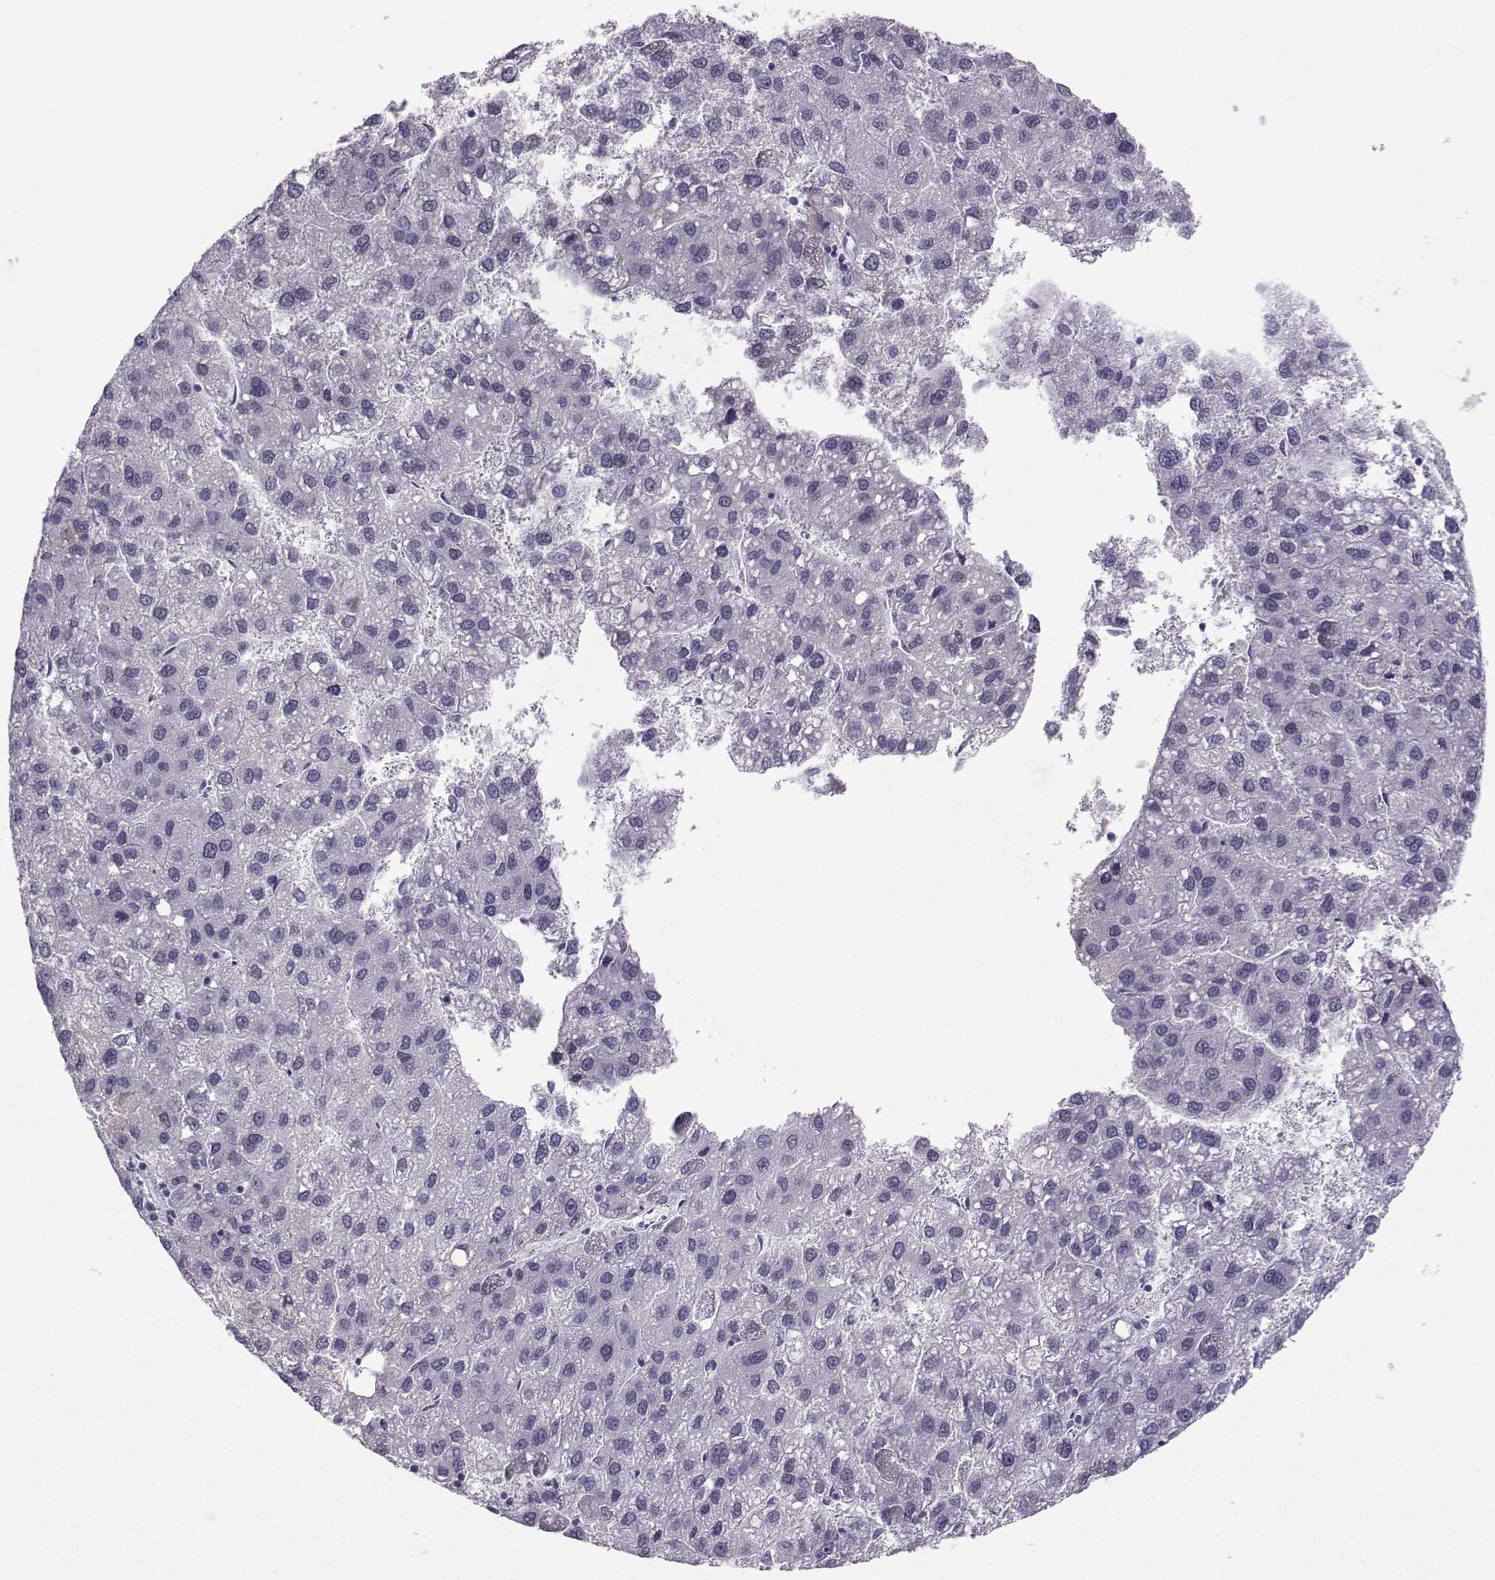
{"staining": {"intensity": "negative", "quantity": "none", "location": "none"}, "tissue": "liver cancer", "cell_type": "Tumor cells", "image_type": "cancer", "snomed": [{"axis": "morphology", "description": "Carcinoma, Hepatocellular, NOS"}, {"axis": "topography", "description": "Liver"}], "caption": "Immunohistochemical staining of liver cancer (hepatocellular carcinoma) displays no significant staining in tumor cells.", "gene": "LHX1", "patient": {"sex": "female", "age": 82}}